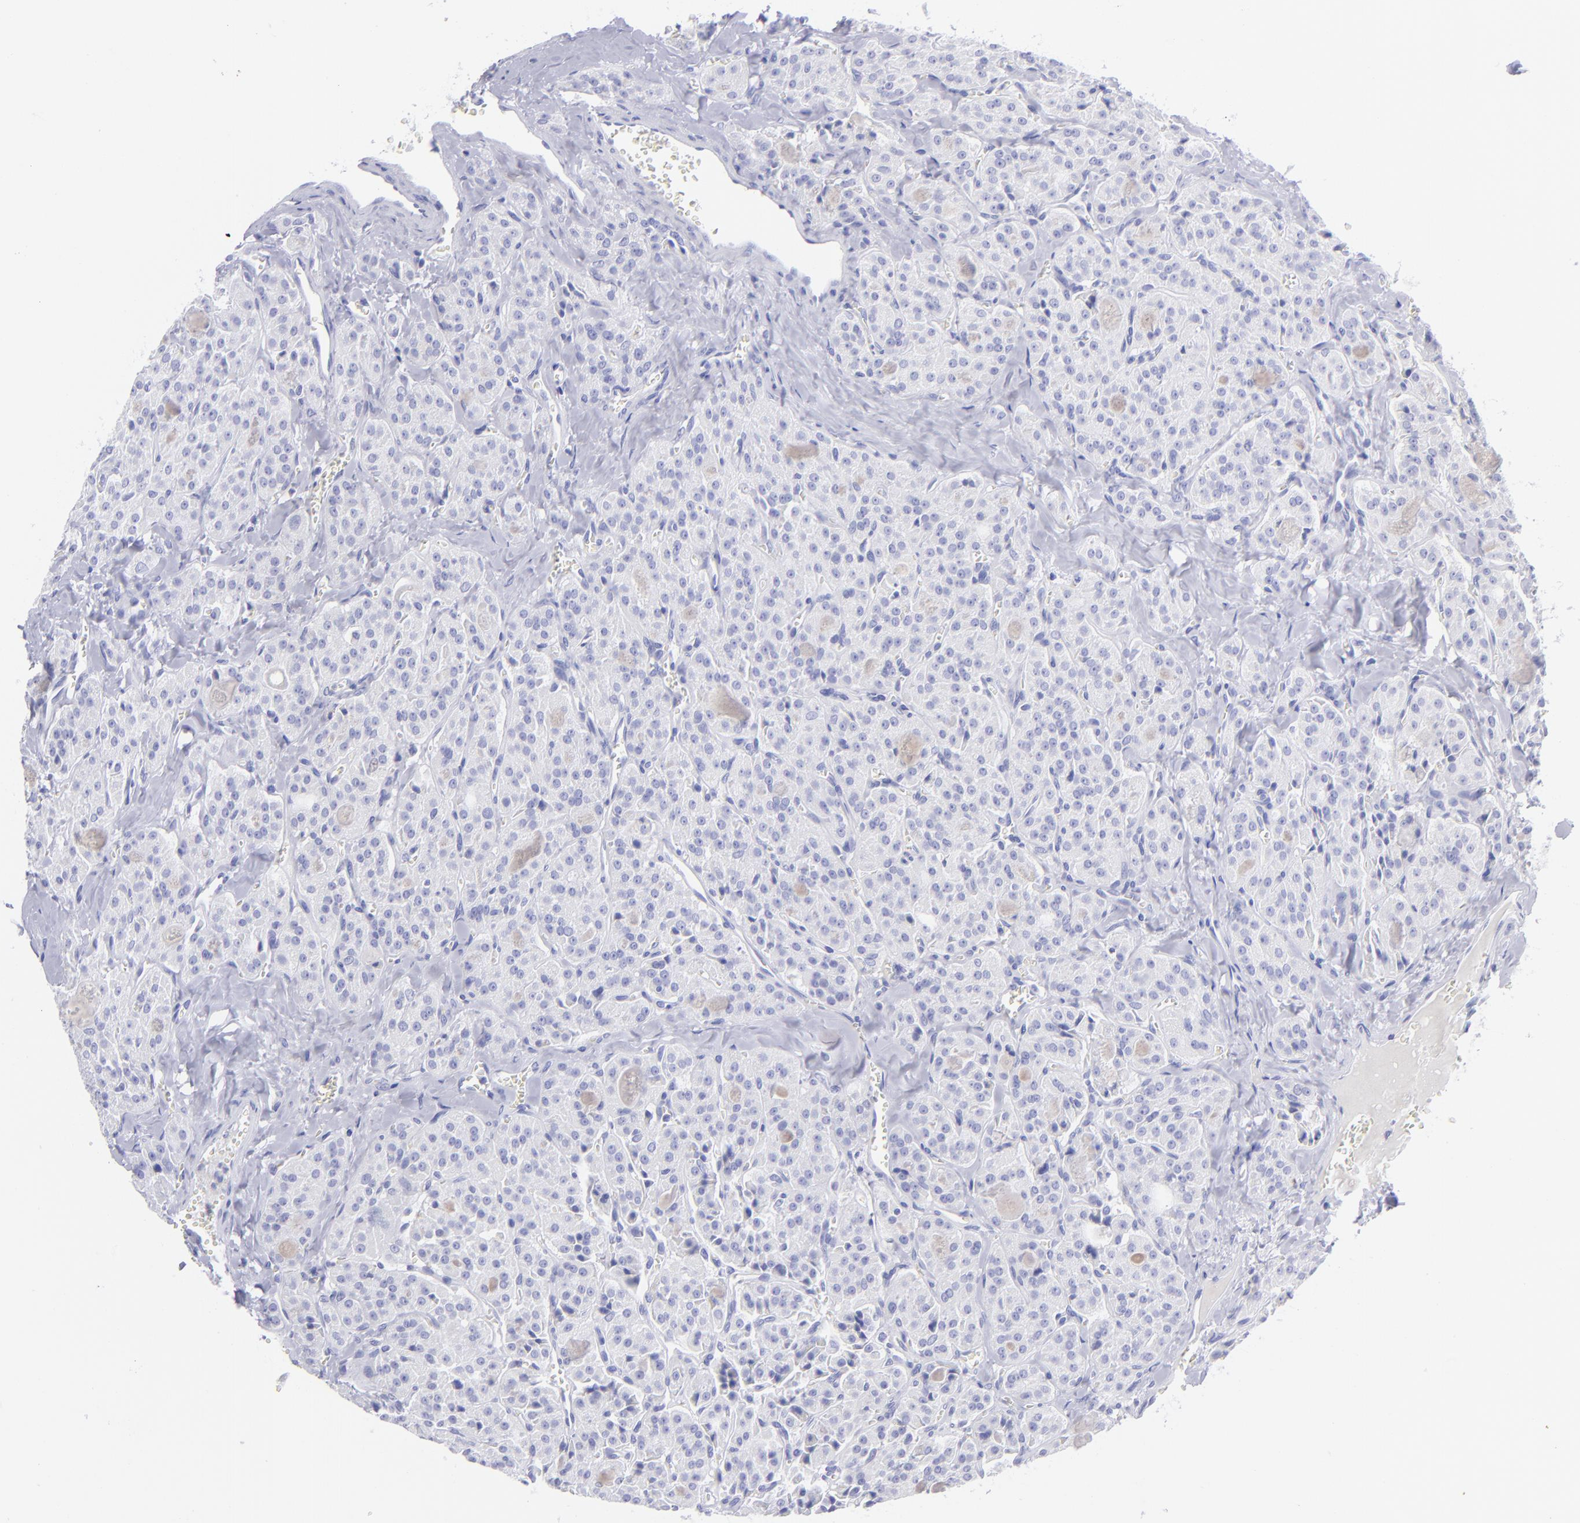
{"staining": {"intensity": "negative", "quantity": "none", "location": "none"}, "tissue": "thyroid cancer", "cell_type": "Tumor cells", "image_type": "cancer", "snomed": [{"axis": "morphology", "description": "Carcinoma, NOS"}, {"axis": "topography", "description": "Thyroid gland"}], "caption": "Image shows no protein staining in tumor cells of thyroid carcinoma tissue.", "gene": "SLC1A2", "patient": {"sex": "male", "age": 76}}